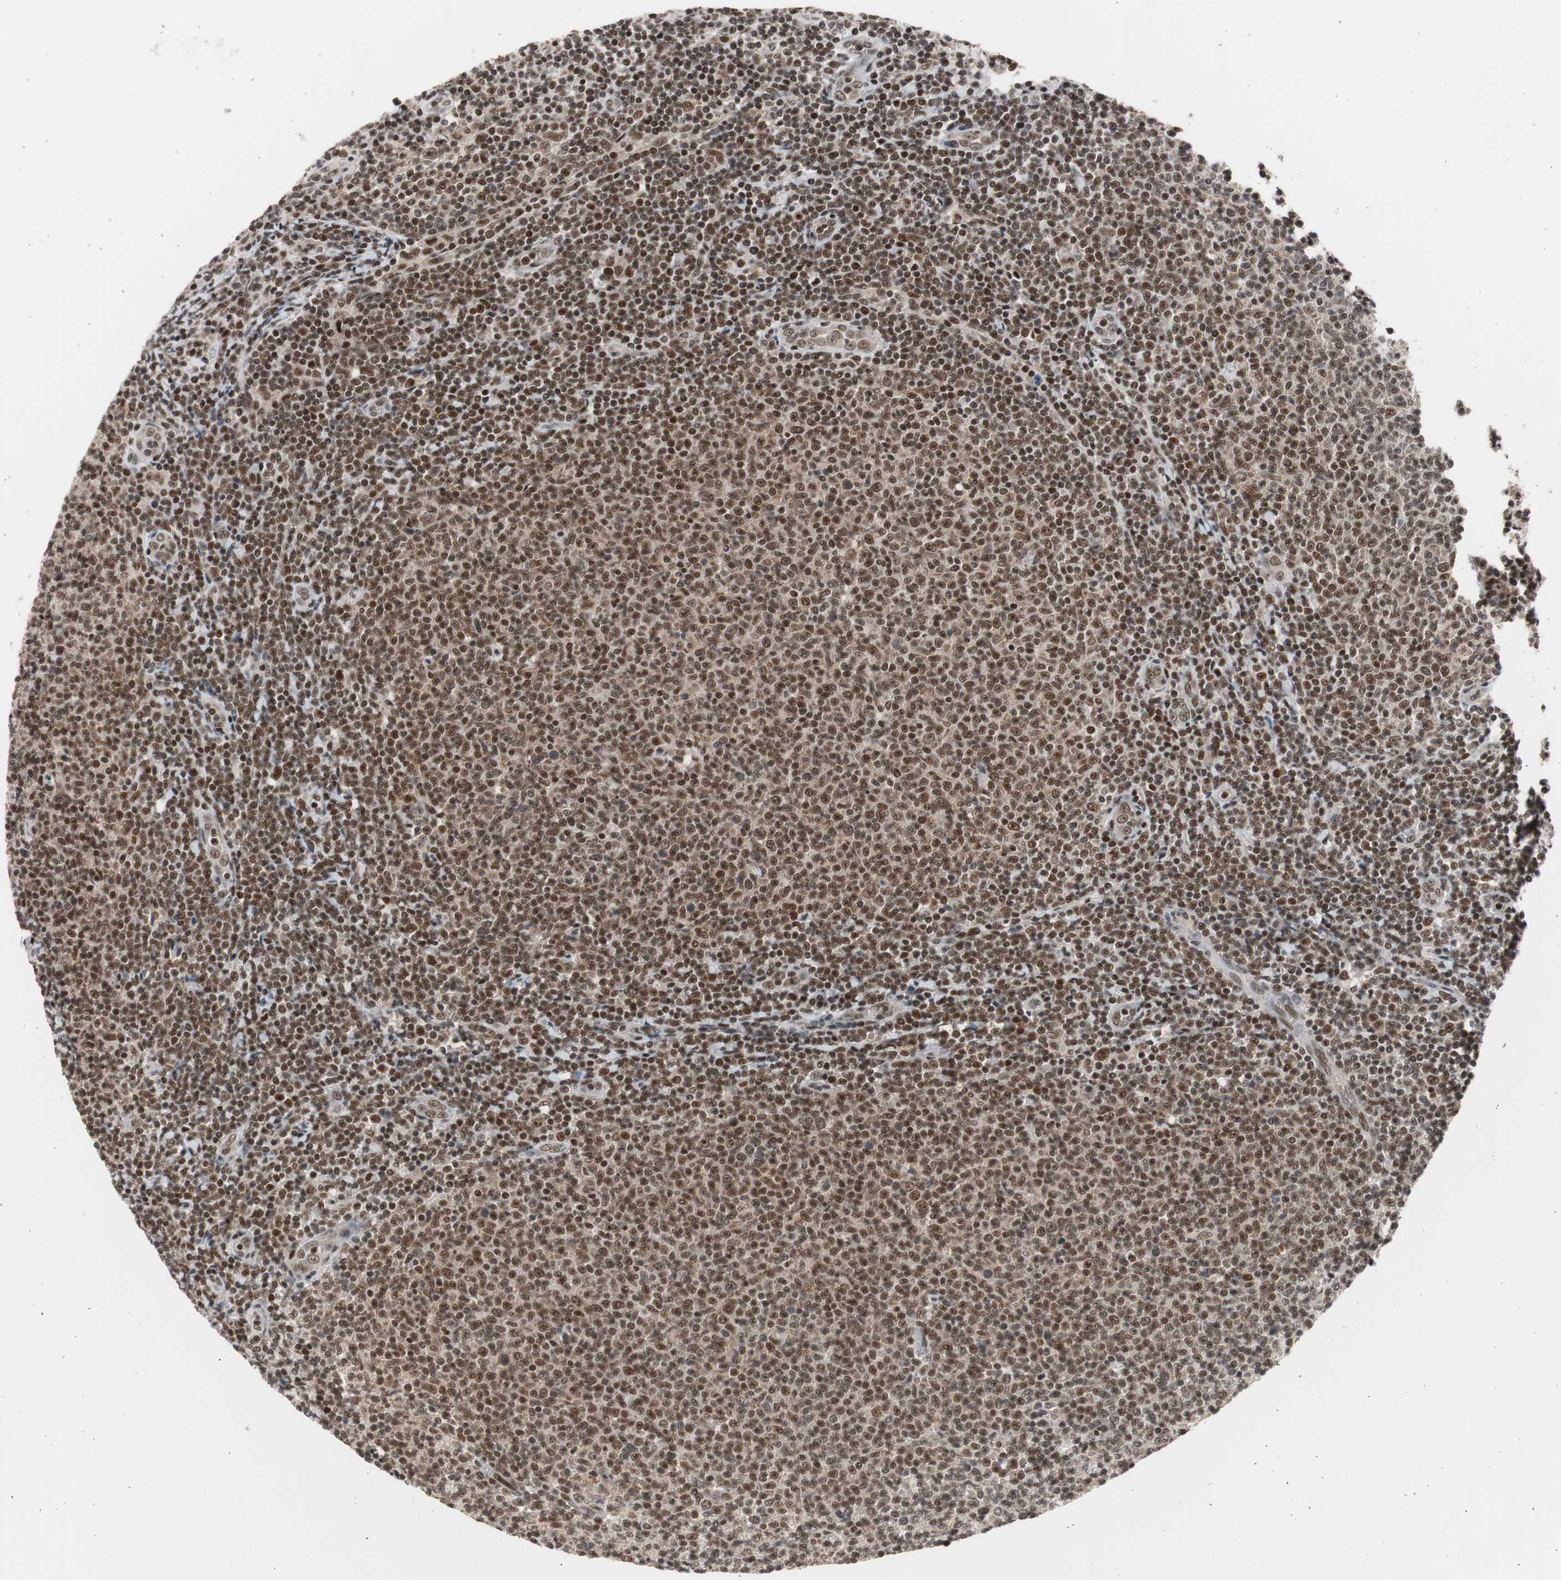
{"staining": {"intensity": "strong", "quantity": ">75%", "location": "nuclear"}, "tissue": "lymphoma", "cell_type": "Tumor cells", "image_type": "cancer", "snomed": [{"axis": "morphology", "description": "Malignant lymphoma, non-Hodgkin's type, Low grade"}, {"axis": "topography", "description": "Lymph node"}], "caption": "This is an image of IHC staining of lymphoma, which shows strong positivity in the nuclear of tumor cells.", "gene": "RPA1", "patient": {"sex": "male", "age": 66}}